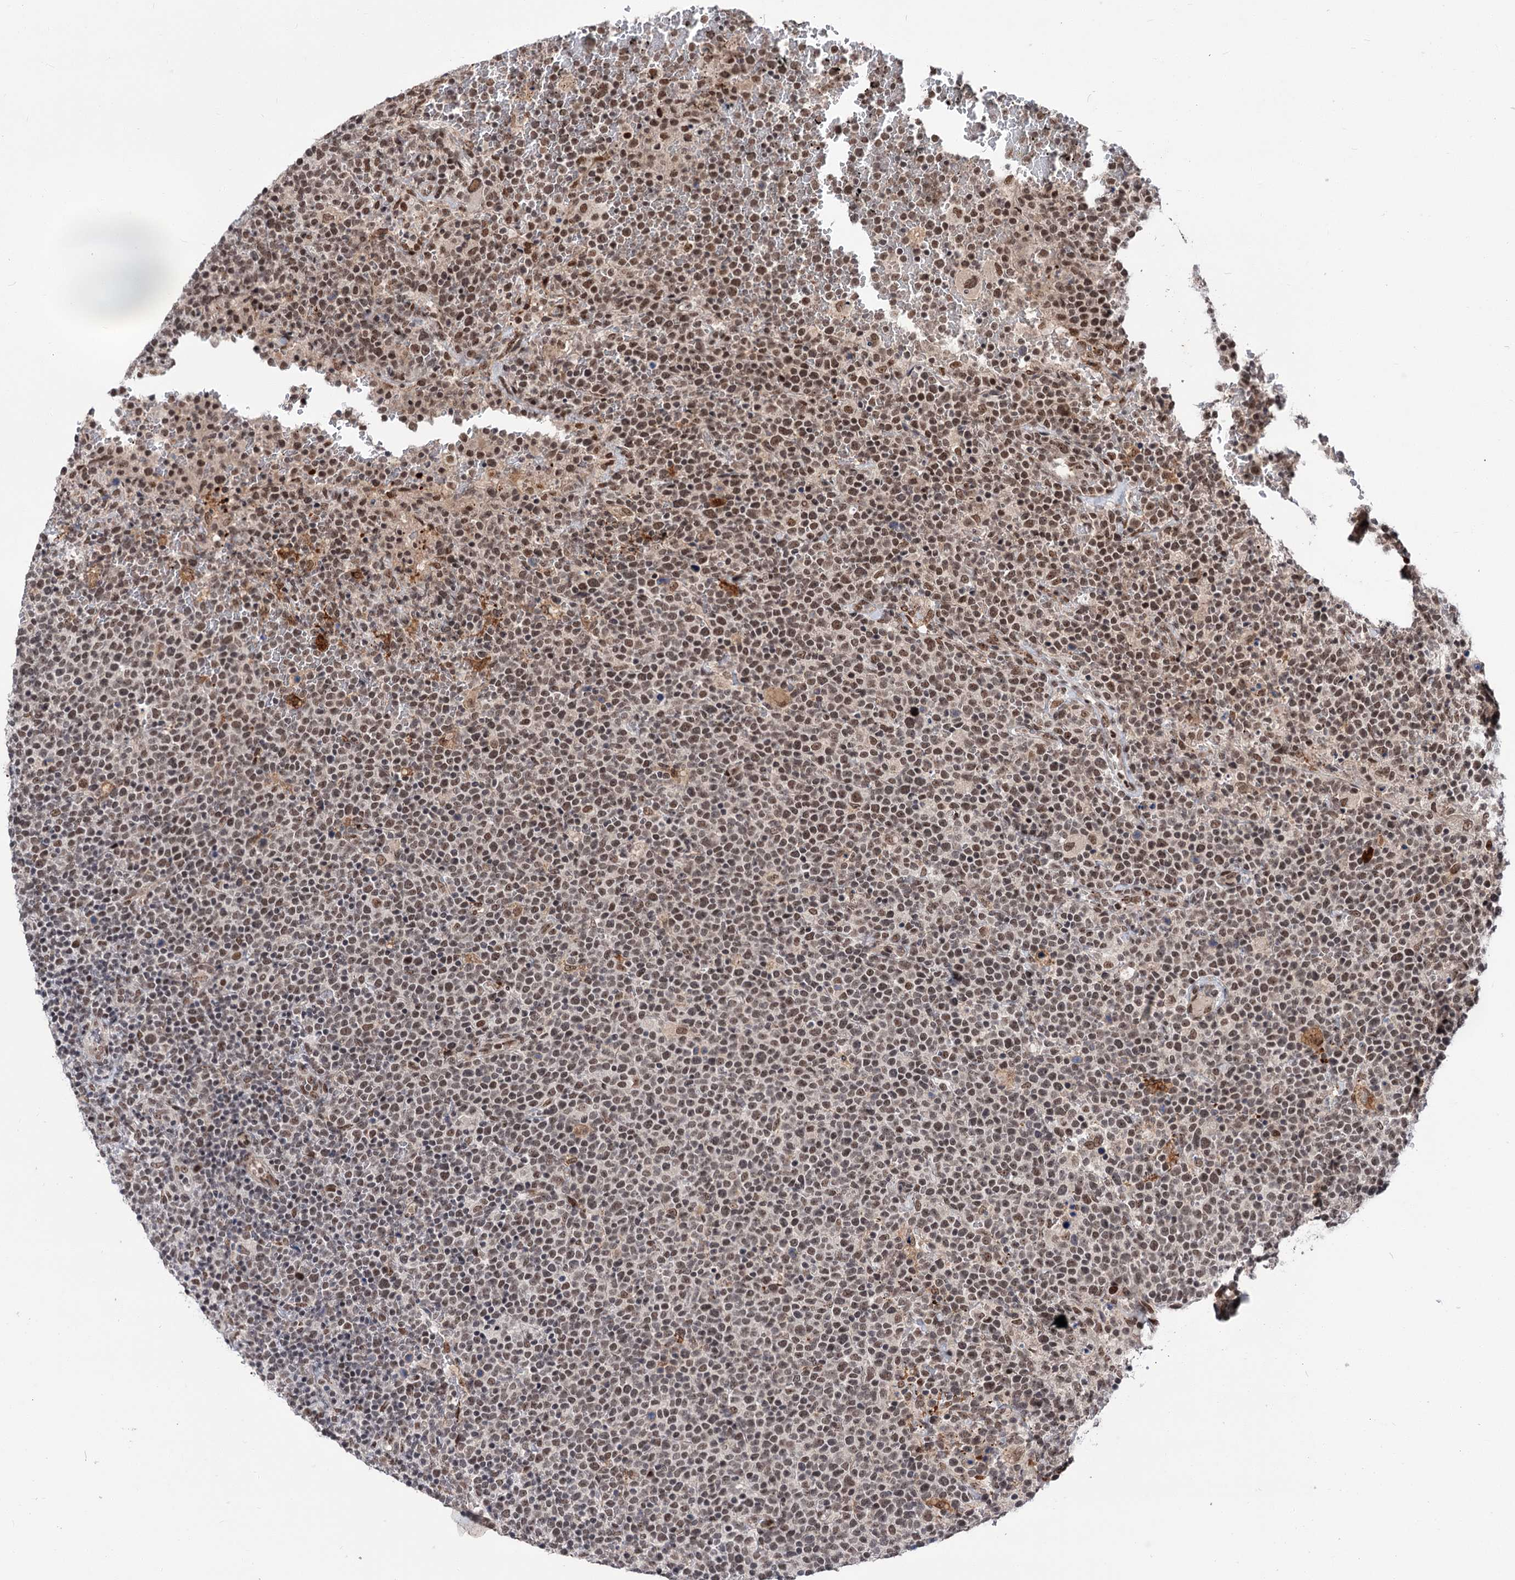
{"staining": {"intensity": "moderate", "quantity": "25%-75%", "location": "nuclear"}, "tissue": "lymphoma", "cell_type": "Tumor cells", "image_type": "cancer", "snomed": [{"axis": "morphology", "description": "Malignant lymphoma, non-Hodgkin's type, High grade"}, {"axis": "topography", "description": "Lymph node"}], "caption": "Lymphoma stained with a brown dye displays moderate nuclear positive expression in about 25%-75% of tumor cells.", "gene": "MAML1", "patient": {"sex": "male", "age": 61}}